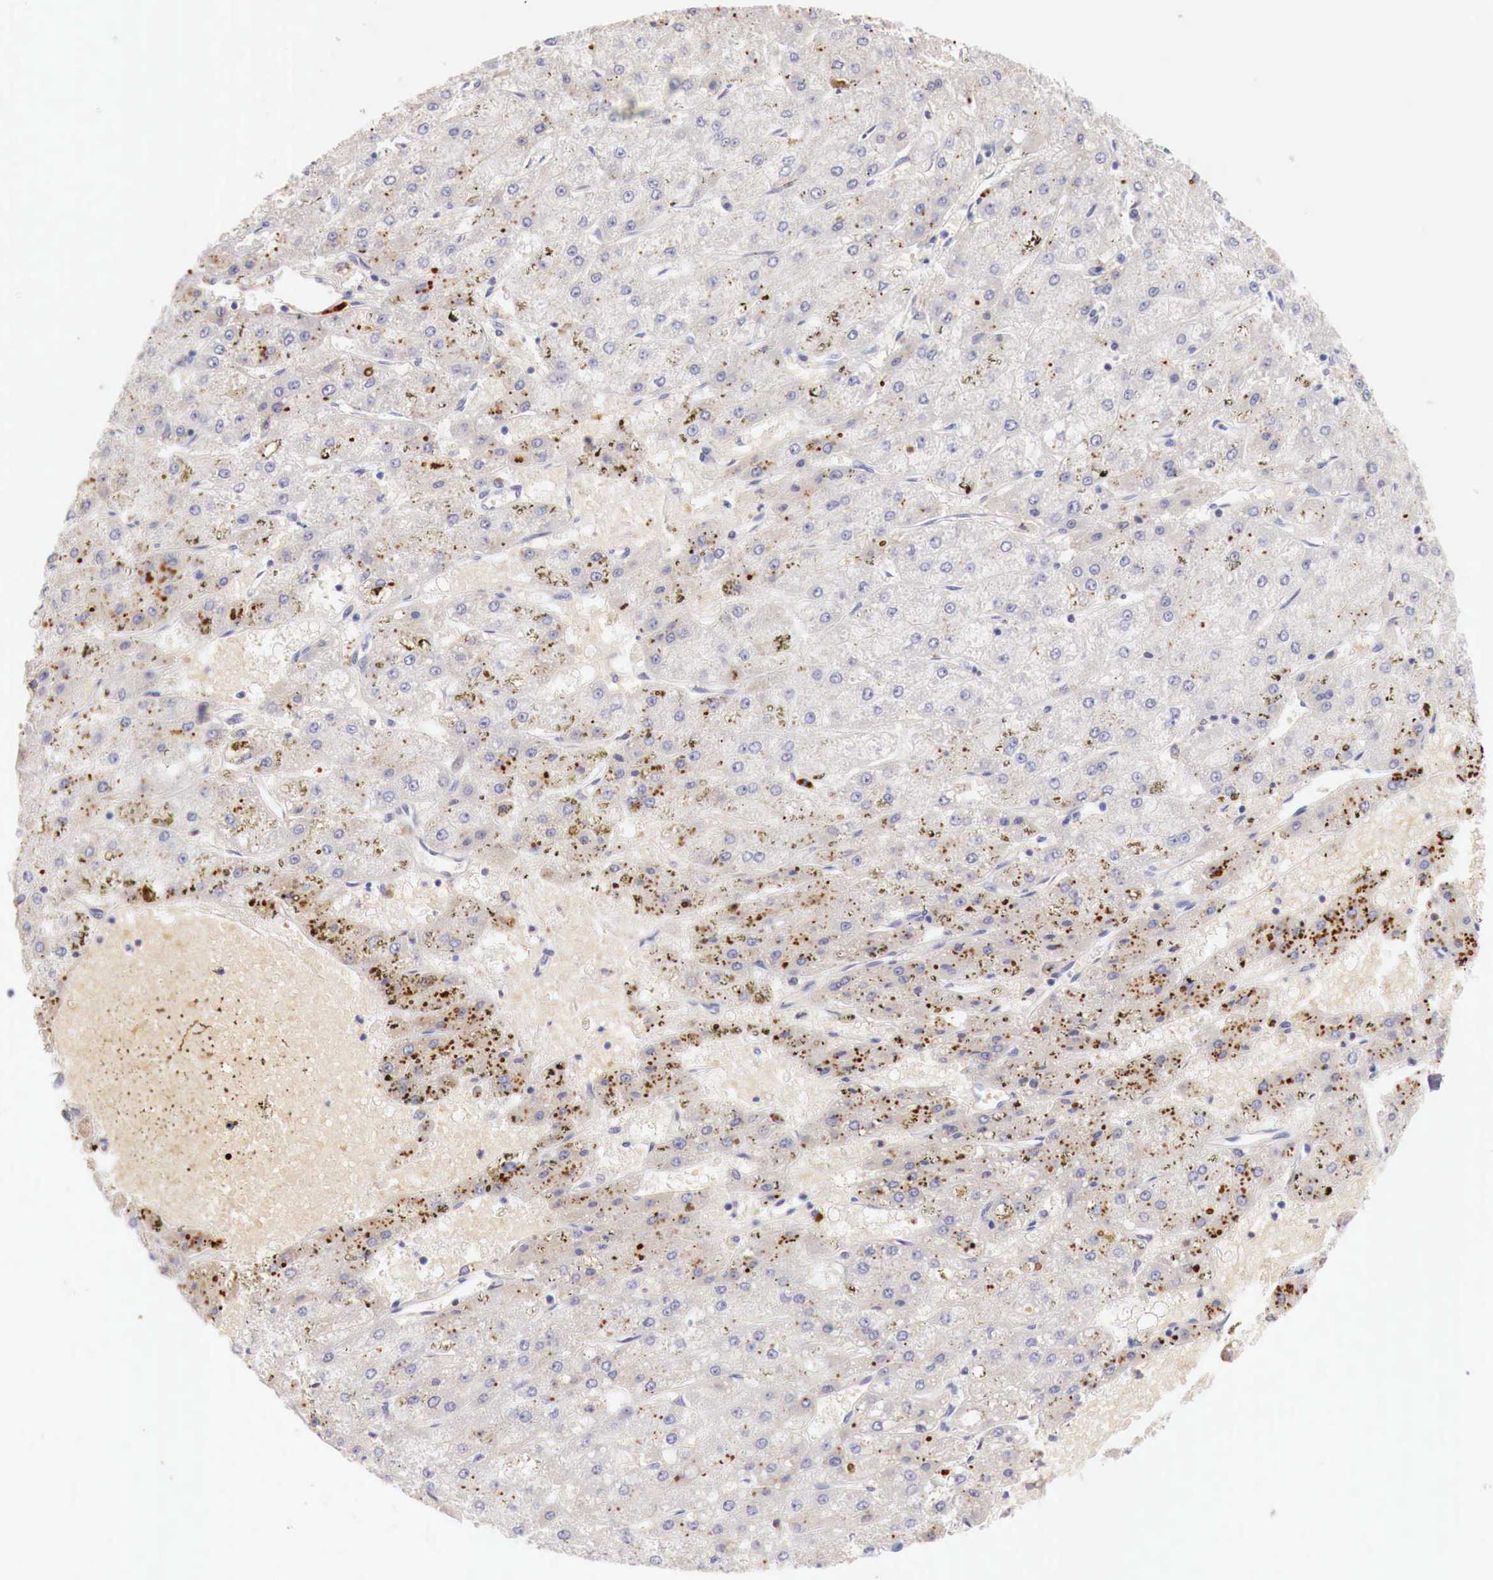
{"staining": {"intensity": "moderate", "quantity": "25%-75%", "location": "cytoplasmic/membranous"}, "tissue": "liver cancer", "cell_type": "Tumor cells", "image_type": "cancer", "snomed": [{"axis": "morphology", "description": "Carcinoma, Hepatocellular, NOS"}, {"axis": "topography", "description": "Liver"}], "caption": "Hepatocellular carcinoma (liver) stained for a protein (brown) demonstrates moderate cytoplasmic/membranous positive expression in about 25%-75% of tumor cells.", "gene": "ITIH6", "patient": {"sex": "female", "age": 52}}